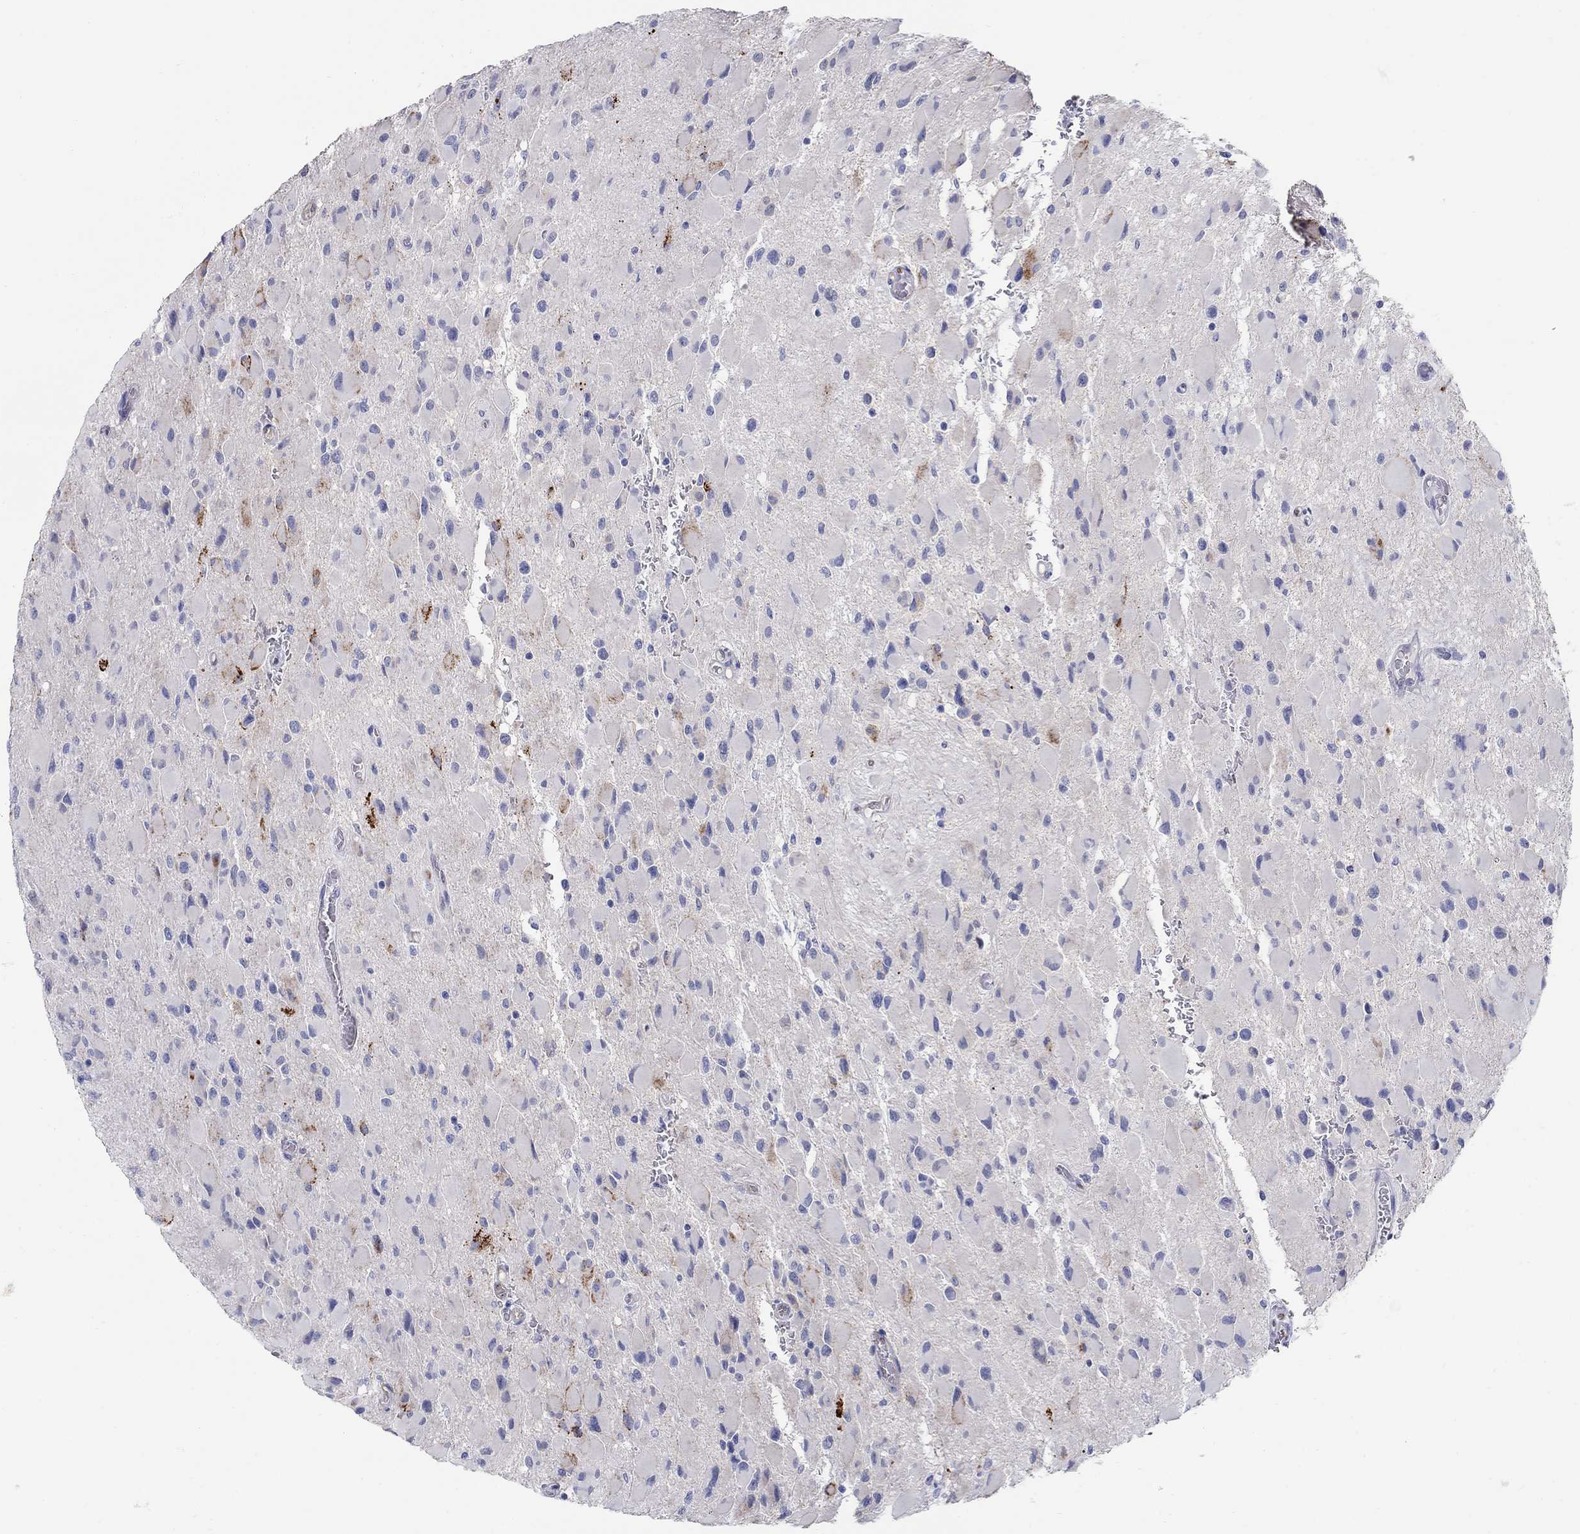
{"staining": {"intensity": "negative", "quantity": "none", "location": "none"}, "tissue": "glioma", "cell_type": "Tumor cells", "image_type": "cancer", "snomed": [{"axis": "morphology", "description": "Glioma, malignant, High grade"}, {"axis": "topography", "description": "Cerebral cortex"}], "caption": "Tumor cells are negative for brown protein staining in malignant high-grade glioma.", "gene": "AKR1C2", "patient": {"sex": "female", "age": 36}}